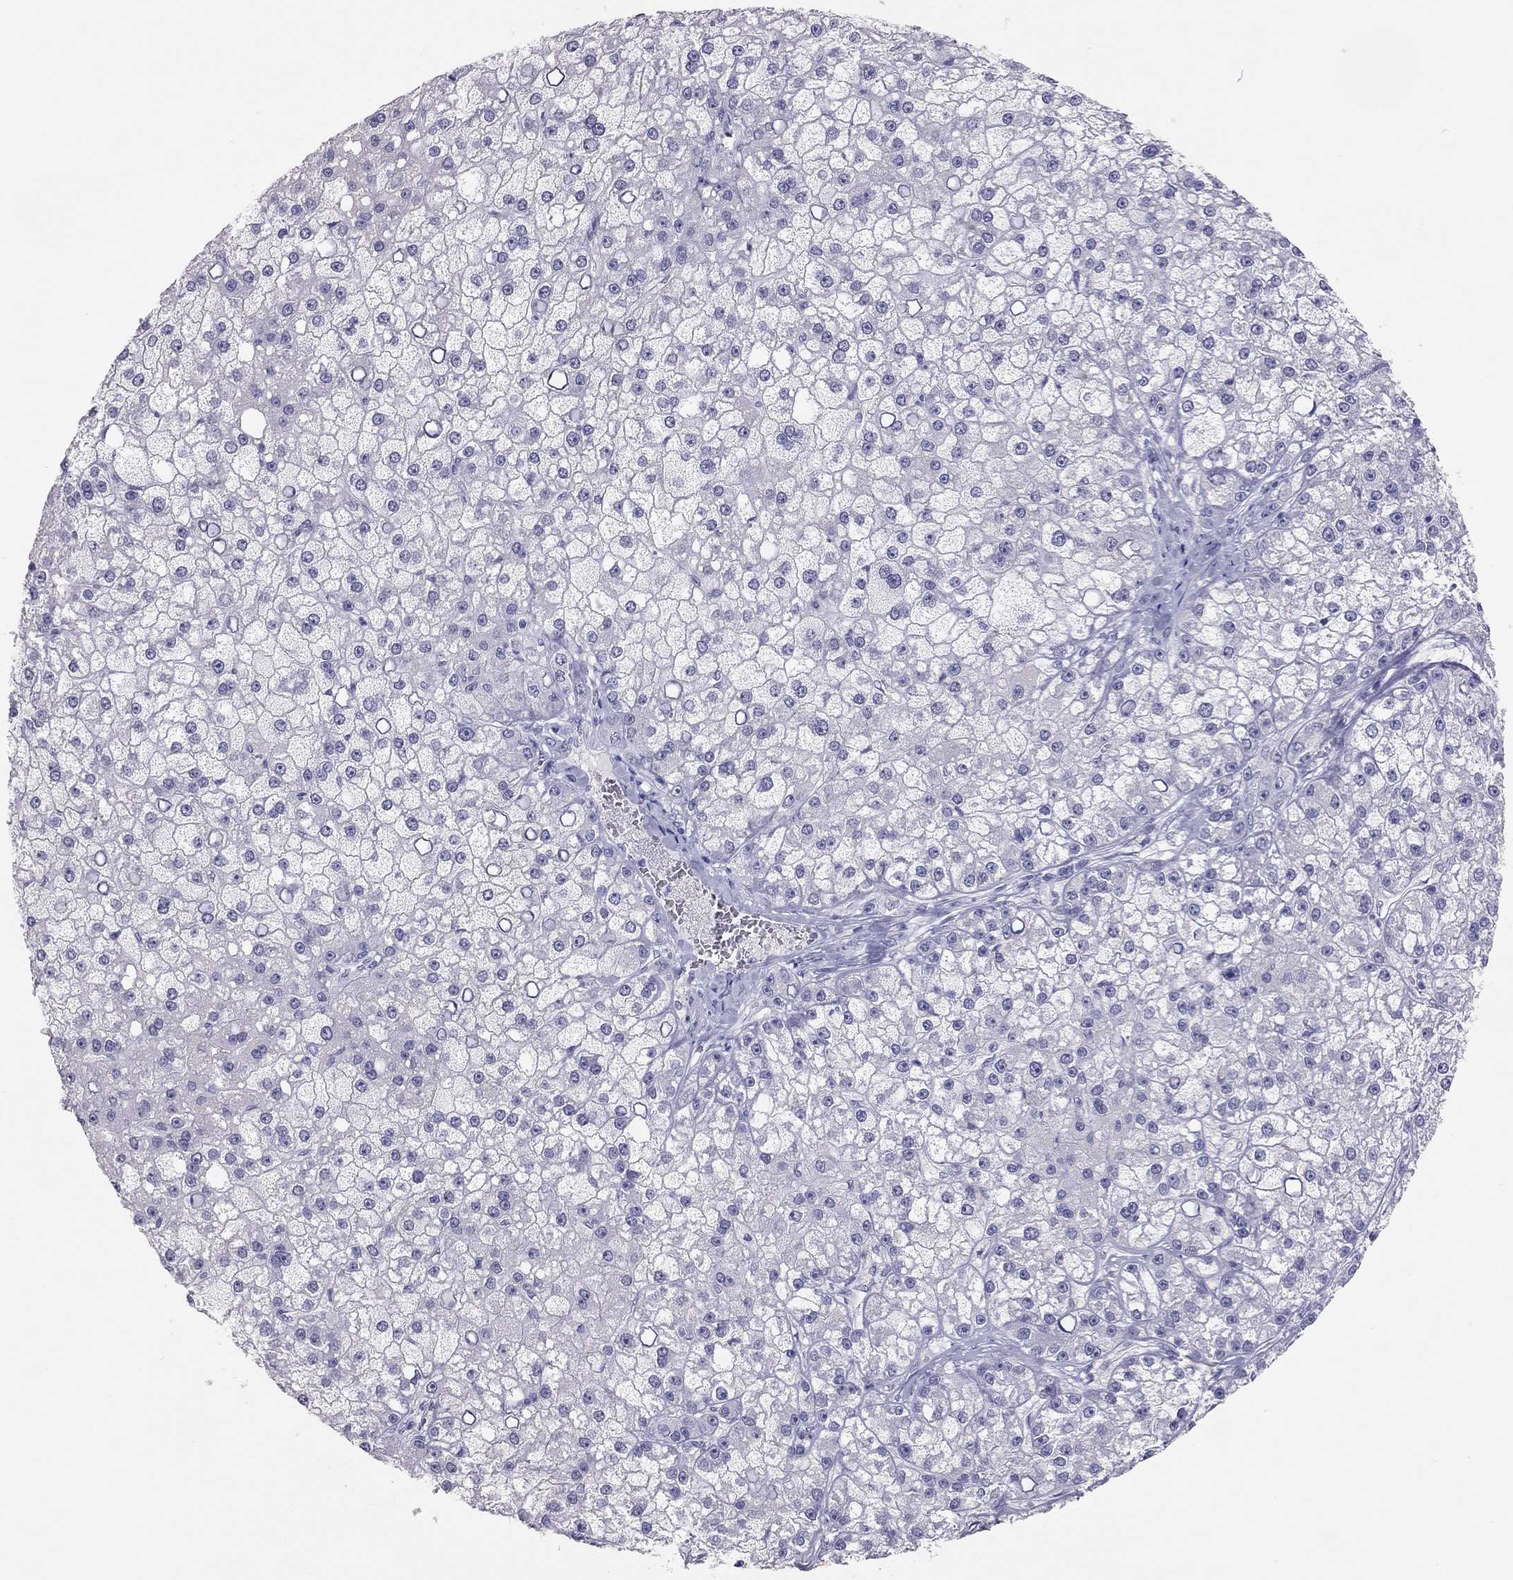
{"staining": {"intensity": "negative", "quantity": "none", "location": "none"}, "tissue": "liver cancer", "cell_type": "Tumor cells", "image_type": "cancer", "snomed": [{"axis": "morphology", "description": "Carcinoma, Hepatocellular, NOS"}, {"axis": "topography", "description": "Liver"}], "caption": "The micrograph reveals no significant staining in tumor cells of liver hepatocellular carcinoma.", "gene": "PHOX2A", "patient": {"sex": "male", "age": 67}}